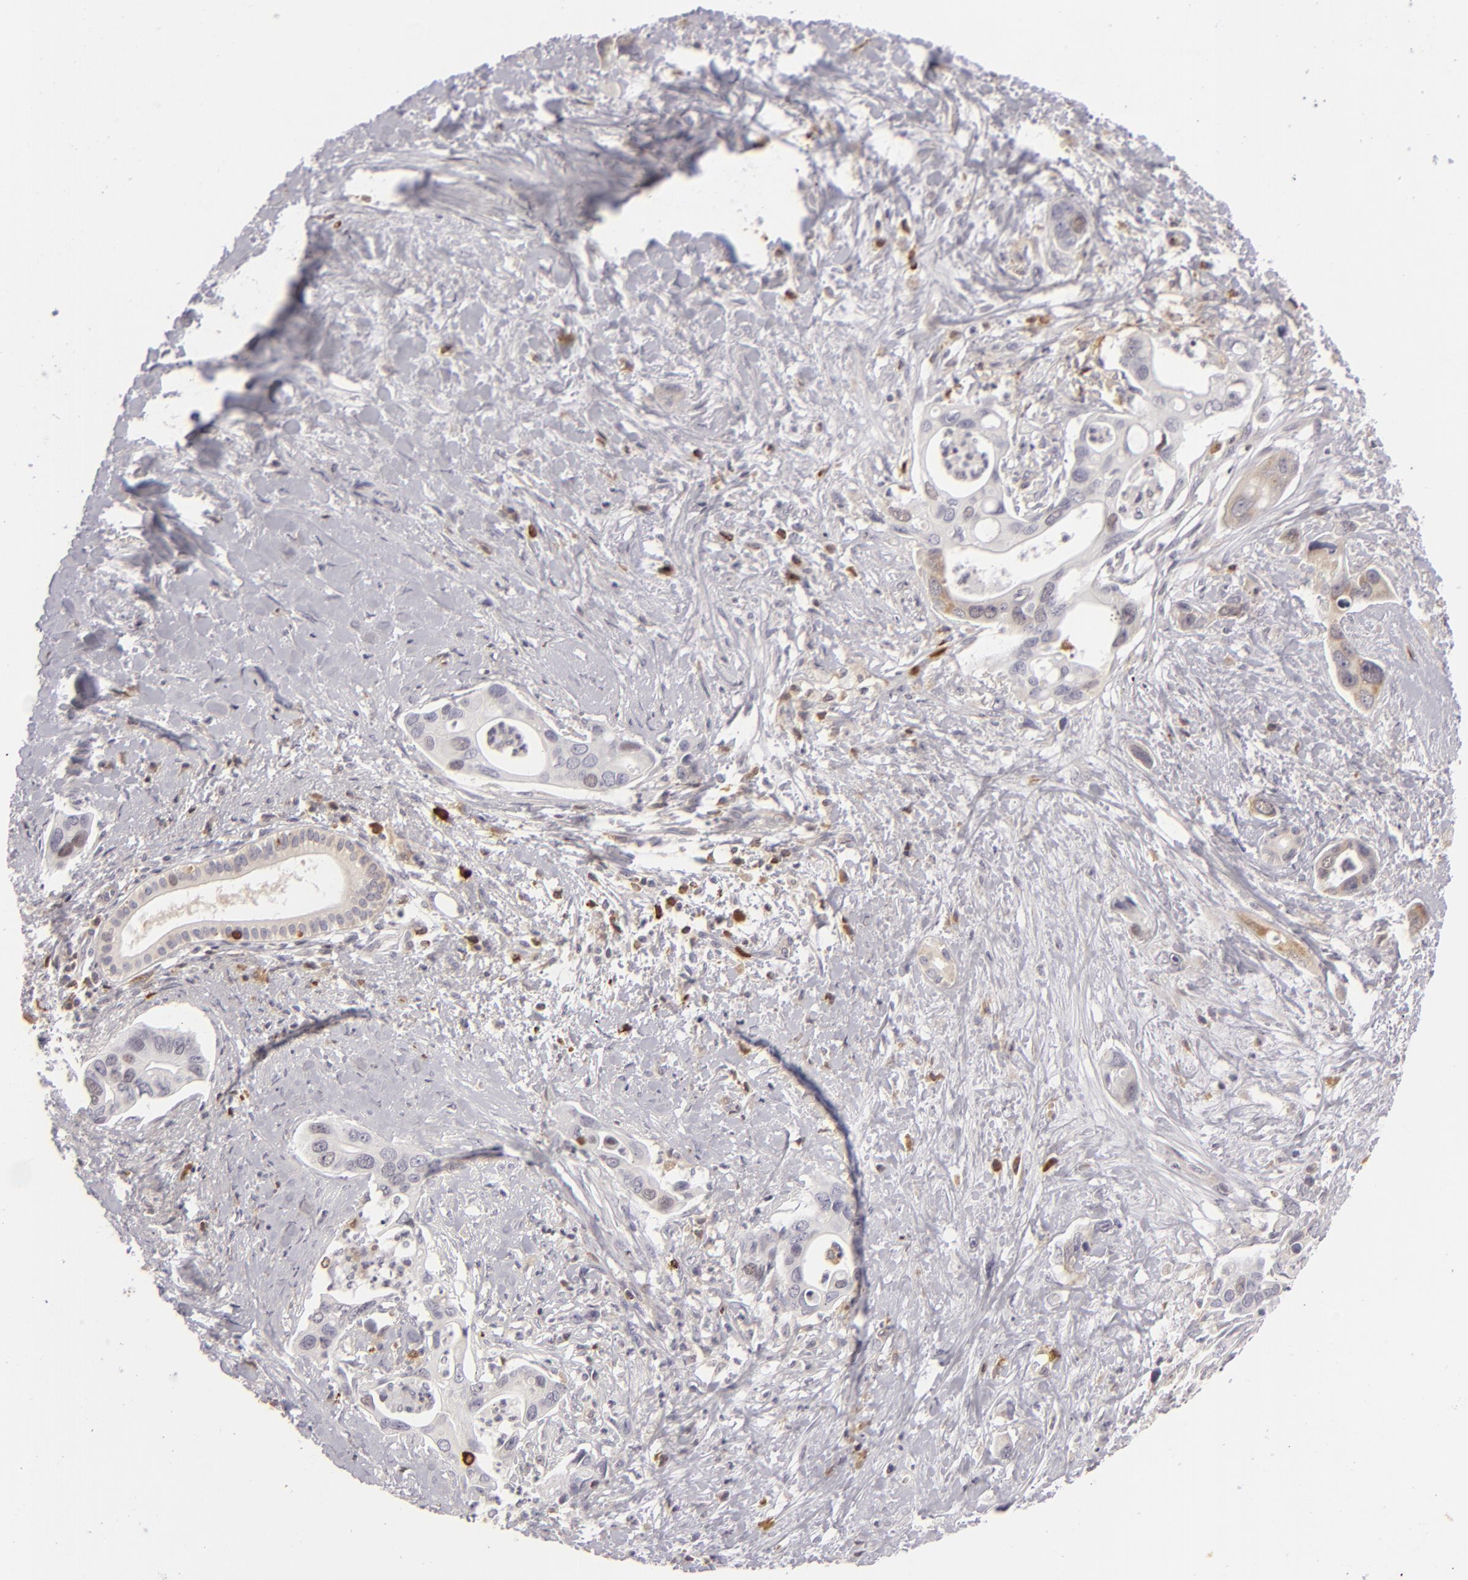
{"staining": {"intensity": "weak", "quantity": "<25%", "location": "nuclear"}, "tissue": "liver cancer", "cell_type": "Tumor cells", "image_type": "cancer", "snomed": [{"axis": "morphology", "description": "Cholangiocarcinoma"}, {"axis": "topography", "description": "Liver"}], "caption": "Protein analysis of liver cholangiocarcinoma demonstrates no significant staining in tumor cells.", "gene": "APOBEC3G", "patient": {"sex": "female", "age": 65}}